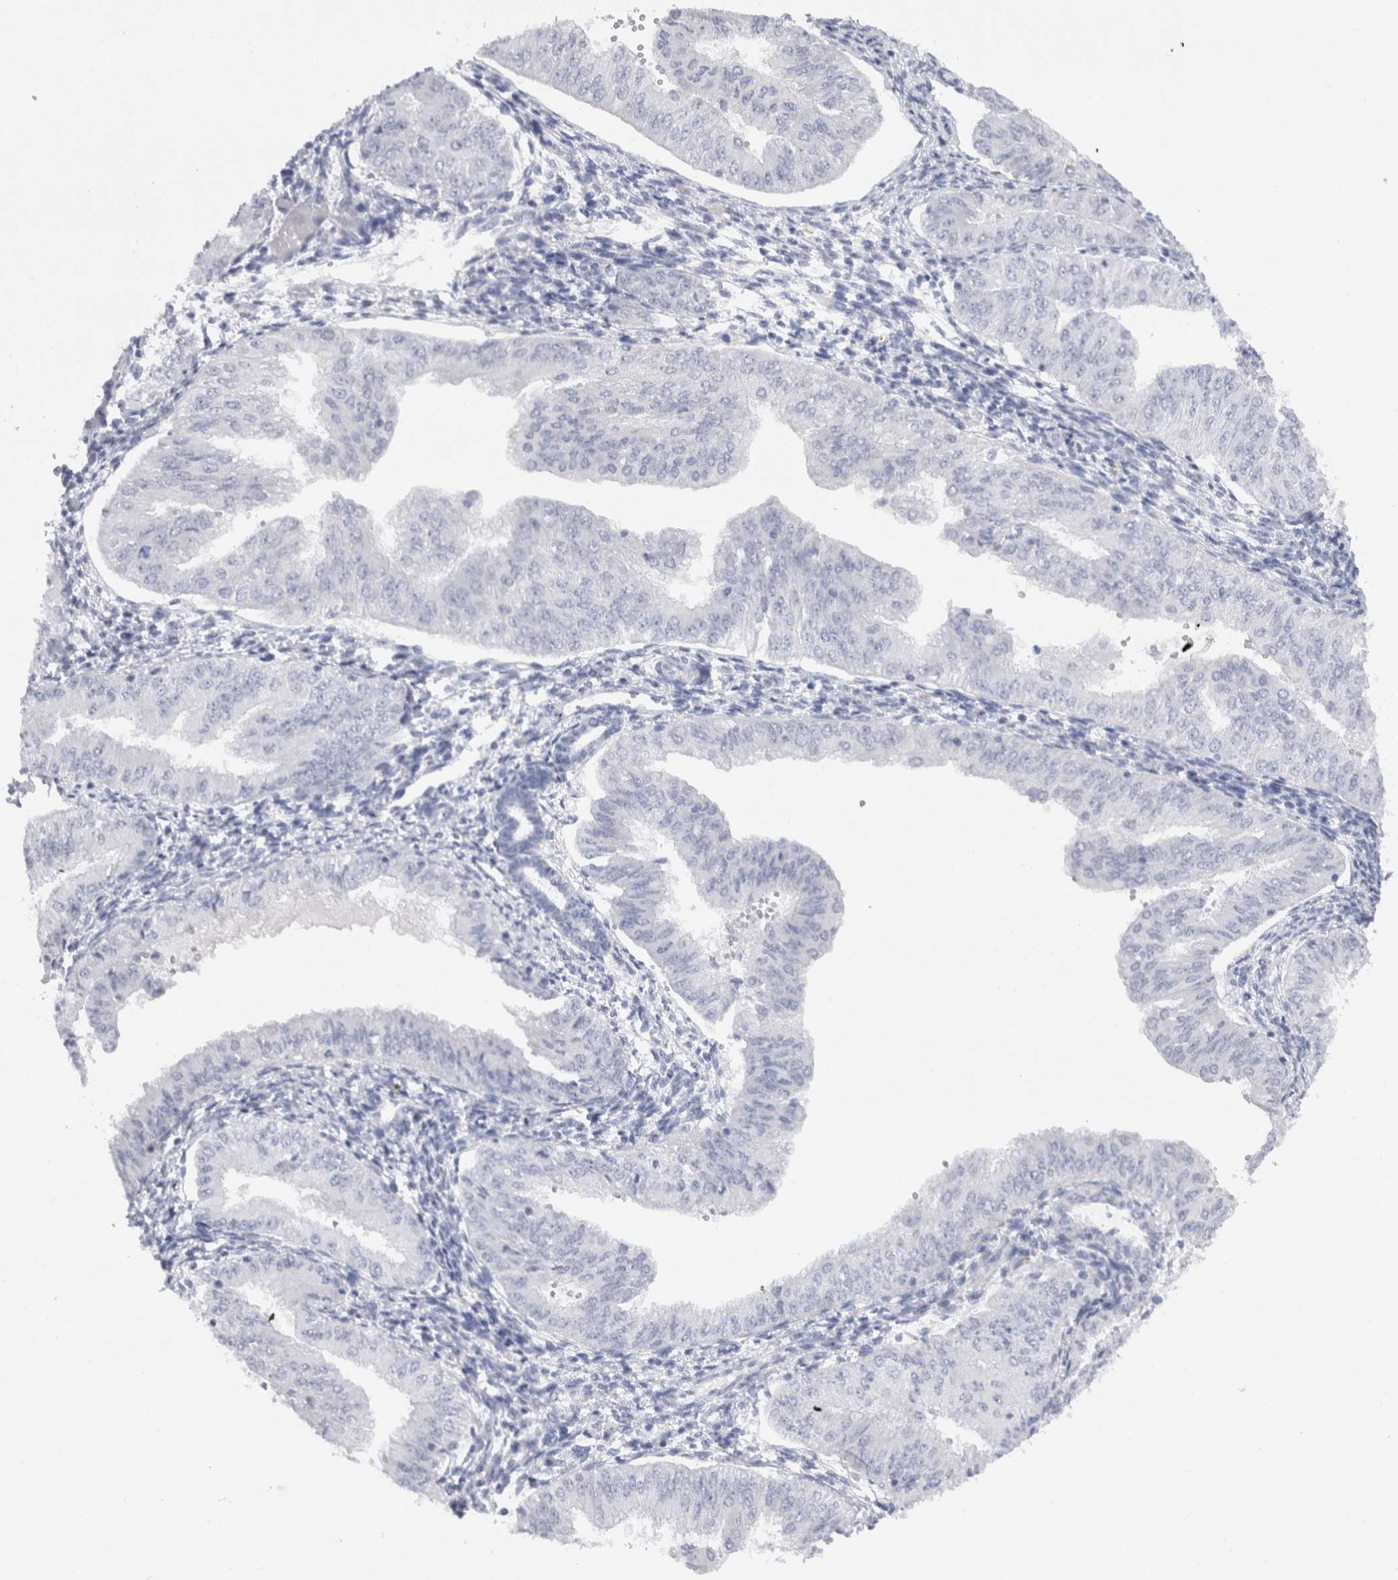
{"staining": {"intensity": "negative", "quantity": "none", "location": "none"}, "tissue": "endometrial cancer", "cell_type": "Tumor cells", "image_type": "cancer", "snomed": [{"axis": "morphology", "description": "Normal tissue, NOS"}, {"axis": "morphology", "description": "Adenocarcinoma, NOS"}, {"axis": "topography", "description": "Endometrium"}], "caption": "High power microscopy micrograph of an IHC photomicrograph of adenocarcinoma (endometrial), revealing no significant staining in tumor cells.", "gene": "C9orf50", "patient": {"sex": "female", "age": 53}}